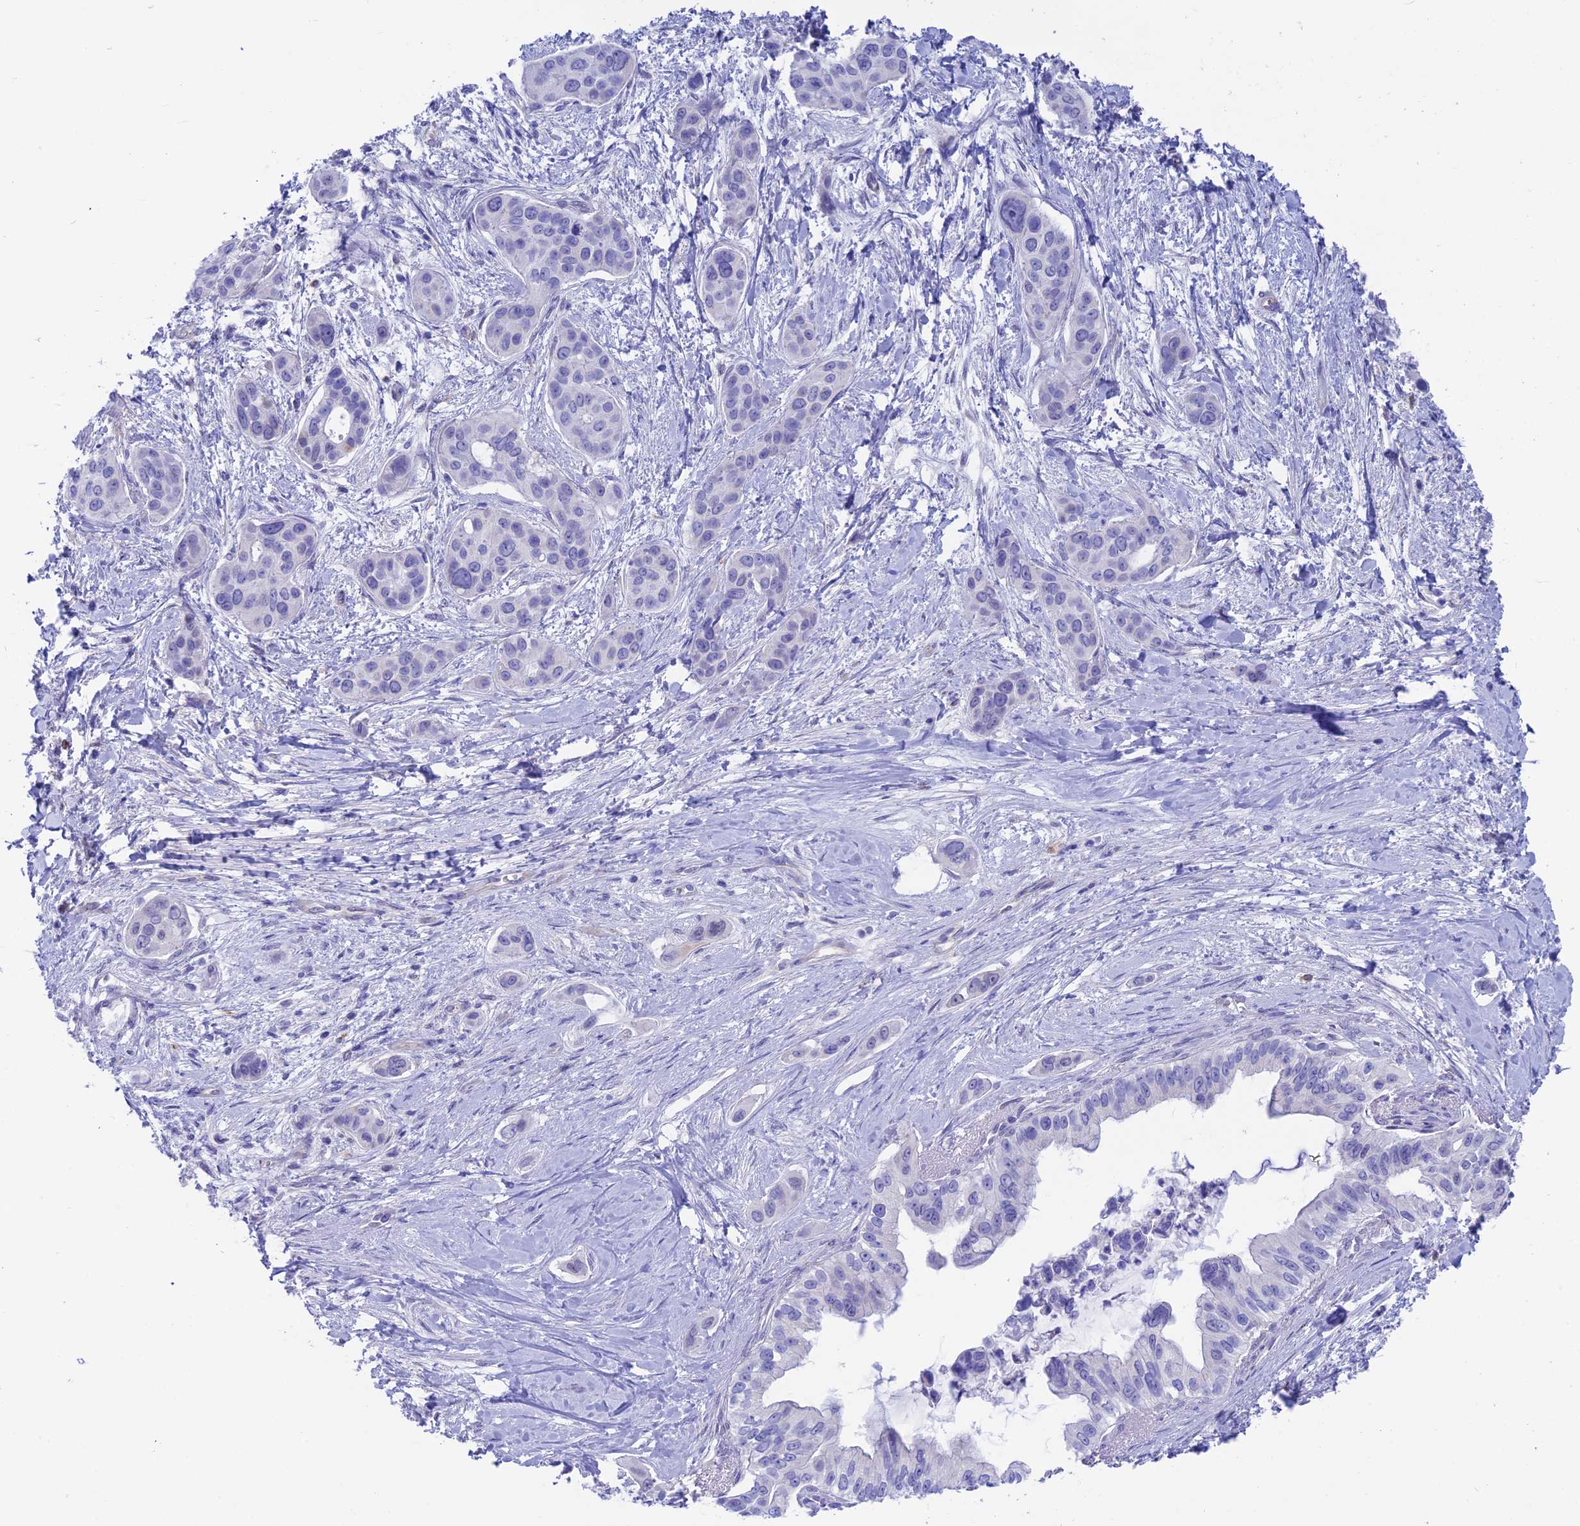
{"staining": {"intensity": "negative", "quantity": "none", "location": "none"}, "tissue": "pancreatic cancer", "cell_type": "Tumor cells", "image_type": "cancer", "snomed": [{"axis": "morphology", "description": "Adenocarcinoma, NOS"}, {"axis": "topography", "description": "Pancreas"}], "caption": "Tumor cells are negative for brown protein staining in adenocarcinoma (pancreatic).", "gene": "GNGT2", "patient": {"sex": "male", "age": 72}}